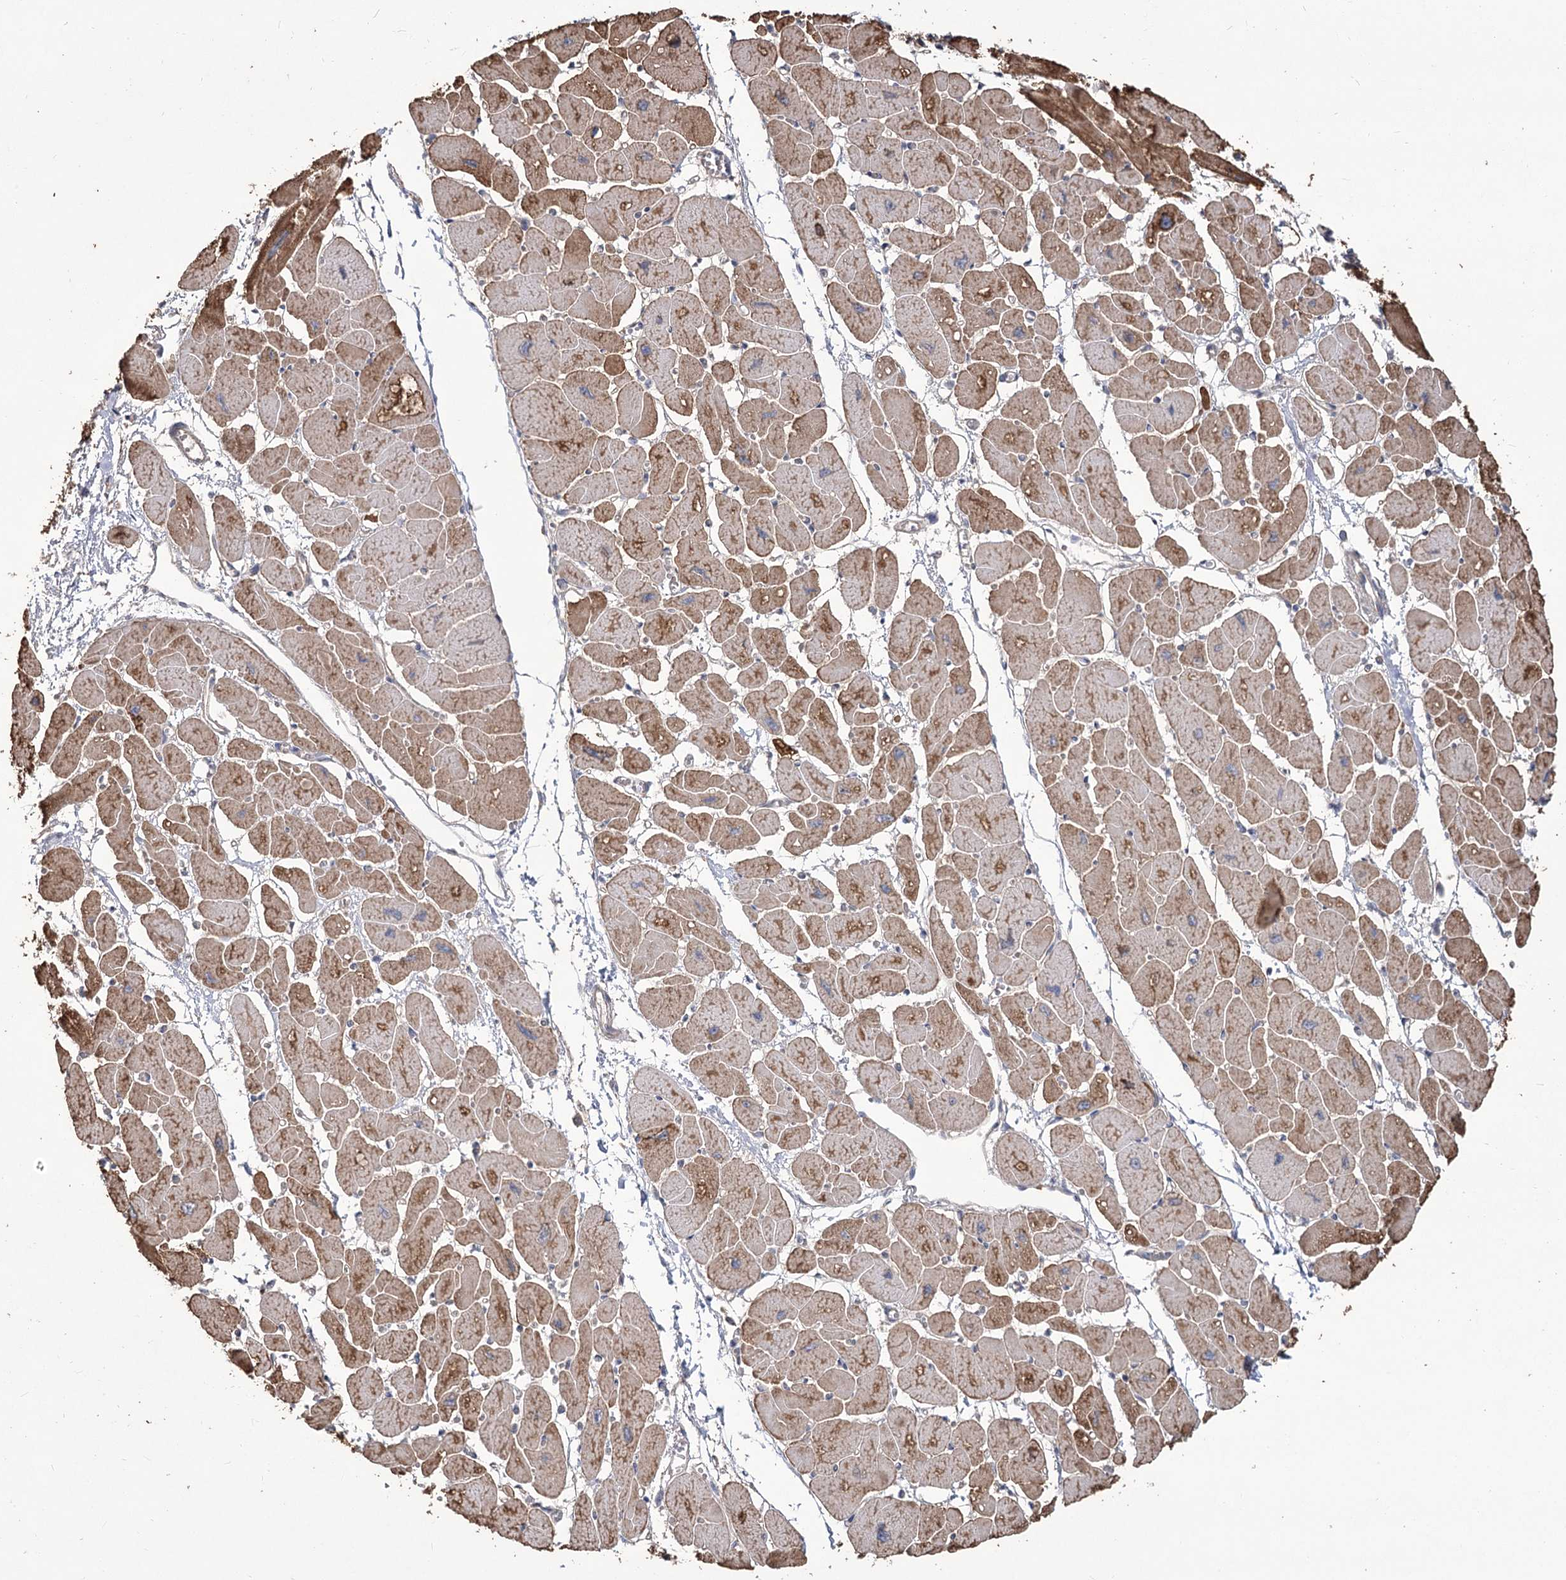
{"staining": {"intensity": "moderate", "quantity": ">75%", "location": "cytoplasmic/membranous"}, "tissue": "heart muscle", "cell_type": "Cardiomyocytes", "image_type": "normal", "snomed": [{"axis": "morphology", "description": "Normal tissue, NOS"}, {"axis": "topography", "description": "Heart"}], "caption": "An immunohistochemistry (IHC) image of benign tissue is shown. Protein staining in brown highlights moderate cytoplasmic/membranous positivity in heart muscle within cardiomyocytes.", "gene": "STK17B", "patient": {"sex": "female", "age": 54}}